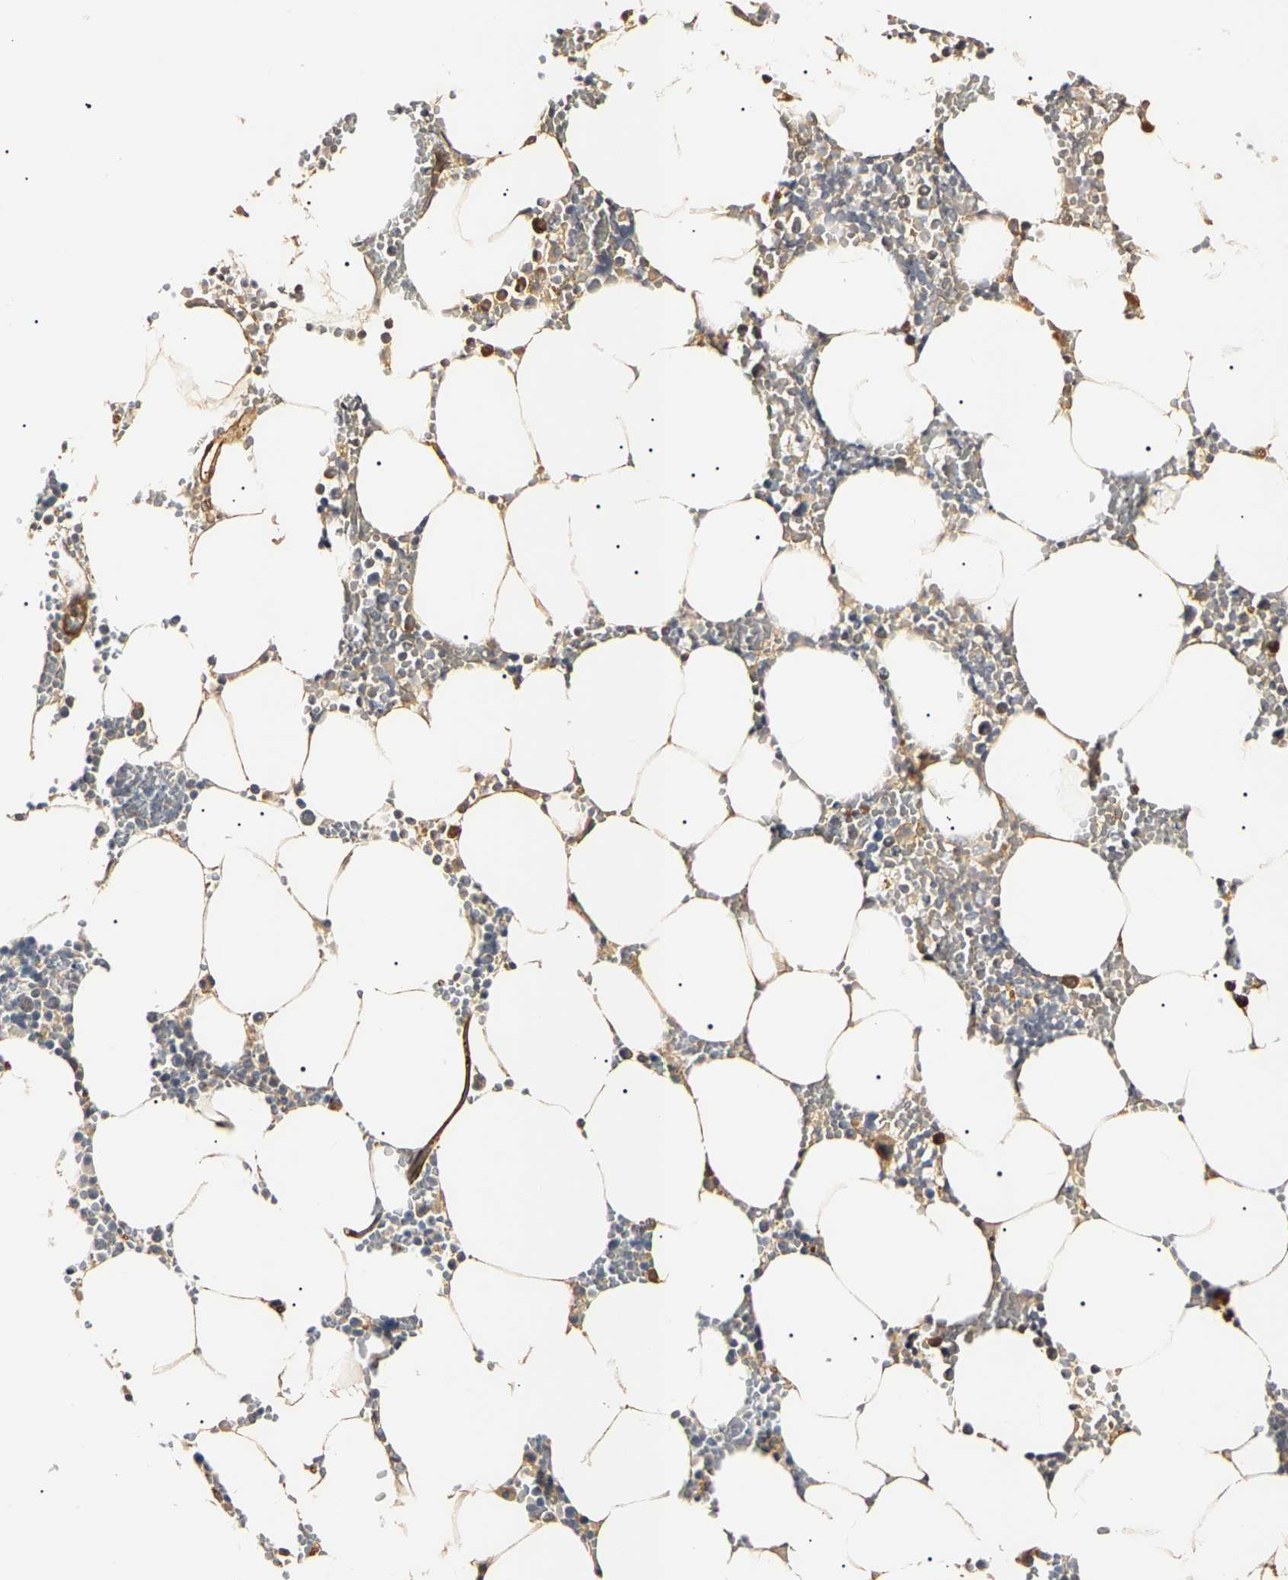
{"staining": {"intensity": "moderate", "quantity": "<25%", "location": "cytoplasmic/membranous"}, "tissue": "bone marrow", "cell_type": "Hematopoietic cells", "image_type": "normal", "snomed": [{"axis": "morphology", "description": "Normal tissue, NOS"}, {"axis": "topography", "description": "Bone marrow"}], "caption": "Immunohistochemistry micrograph of normal bone marrow: bone marrow stained using immunohistochemistry (IHC) exhibits low levels of moderate protein expression localized specifically in the cytoplasmic/membranous of hematopoietic cells, appearing as a cytoplasmic/membranous brown color.", "gene": "KLHL42", "patient": {"sex": "male", "age": 70}}